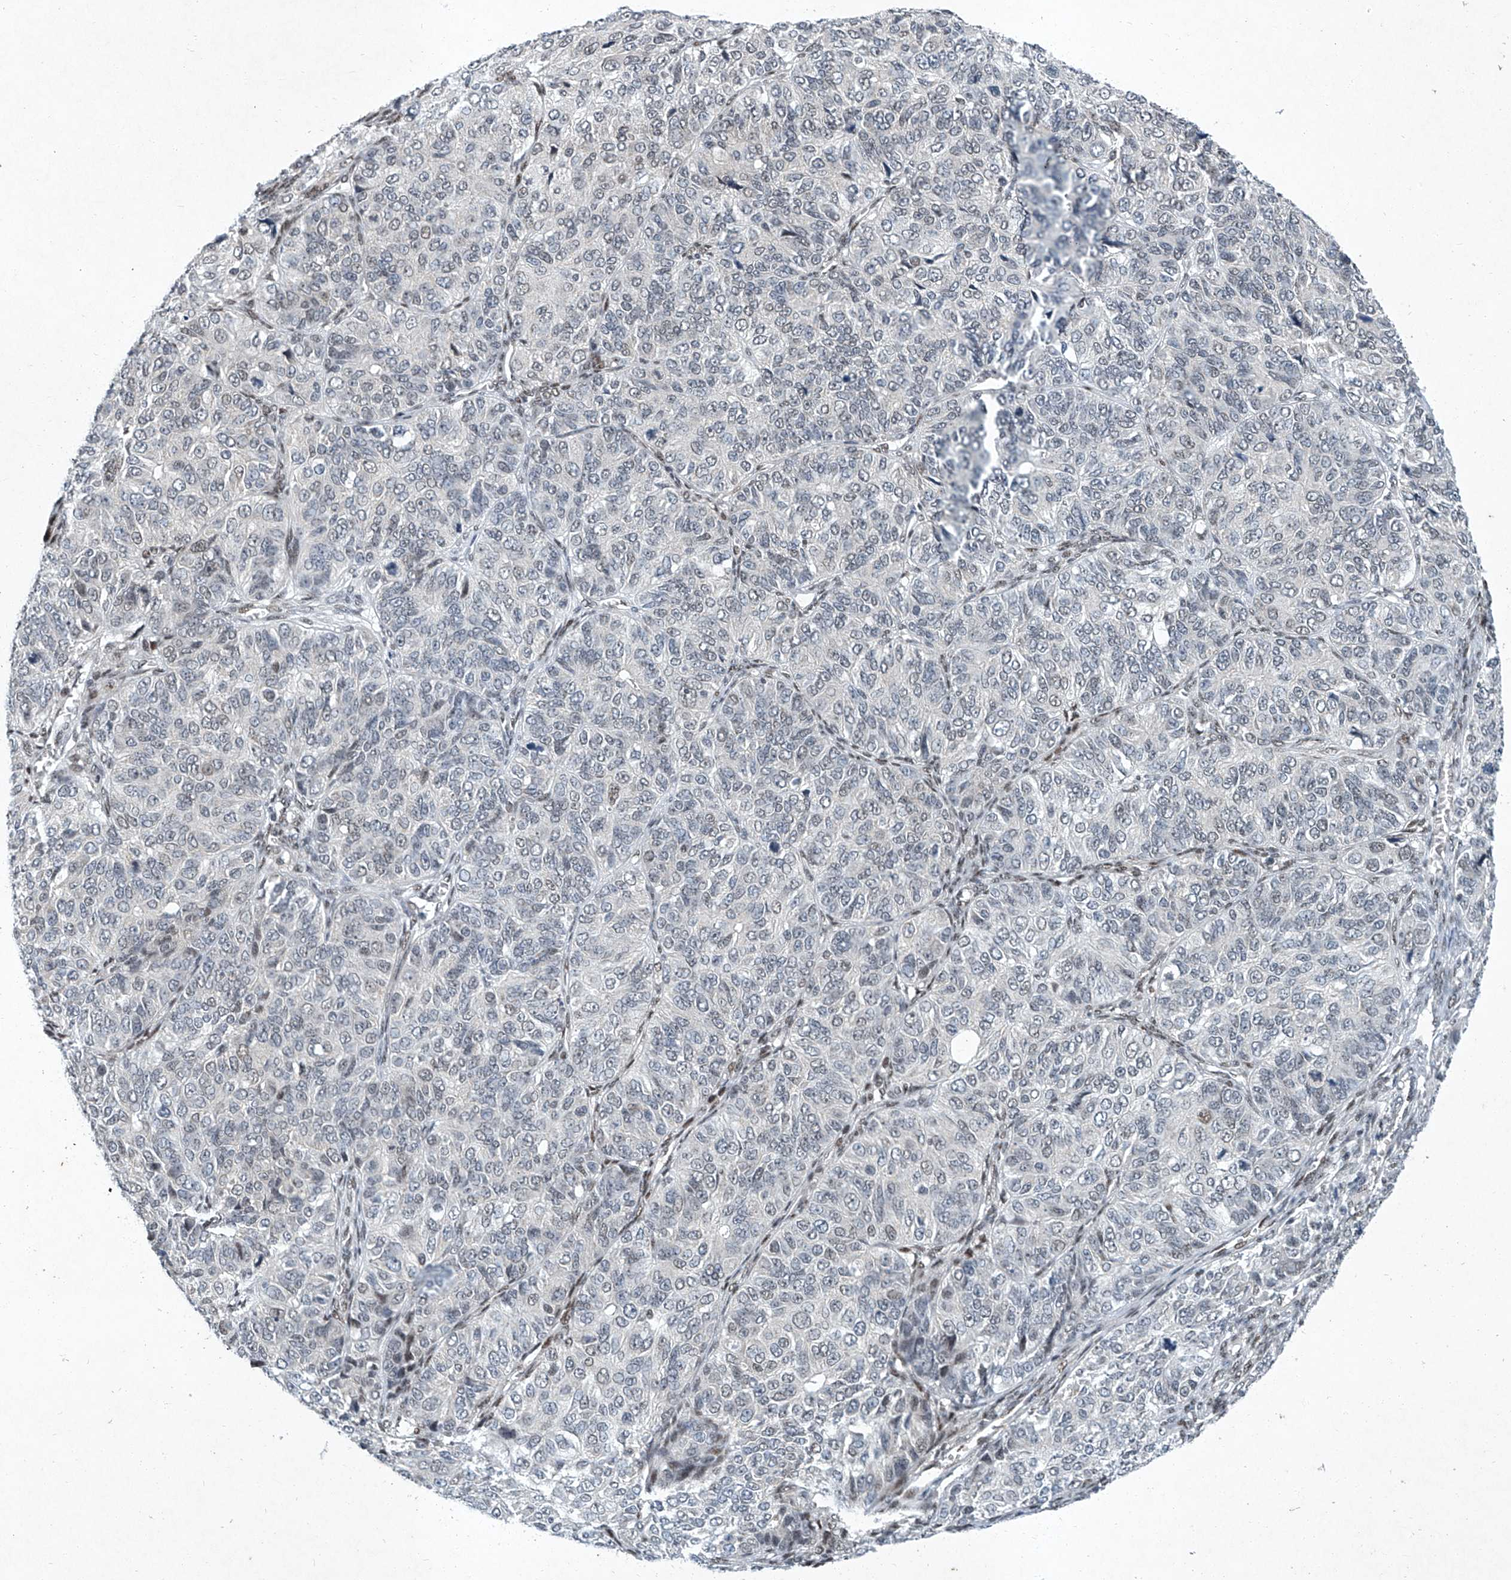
{"staining": {"intensity": "negative", "quantity": "none", "location": "none"}, "tissue": "ovarian cancer", "cell_type": "Tumor cells", "image_type": "cancer", "snomed": [{"axis": "morphology", "description": "Carcinoma, endometroid"}, {"axis": "topography", "description": "Ovary"}], "caption": "Tumor cells are negative for brown protein staining in endometroid carcinoma (ovarian).", "gene": "TFDP1", "patient": {"sex": "female", "age": 51}}